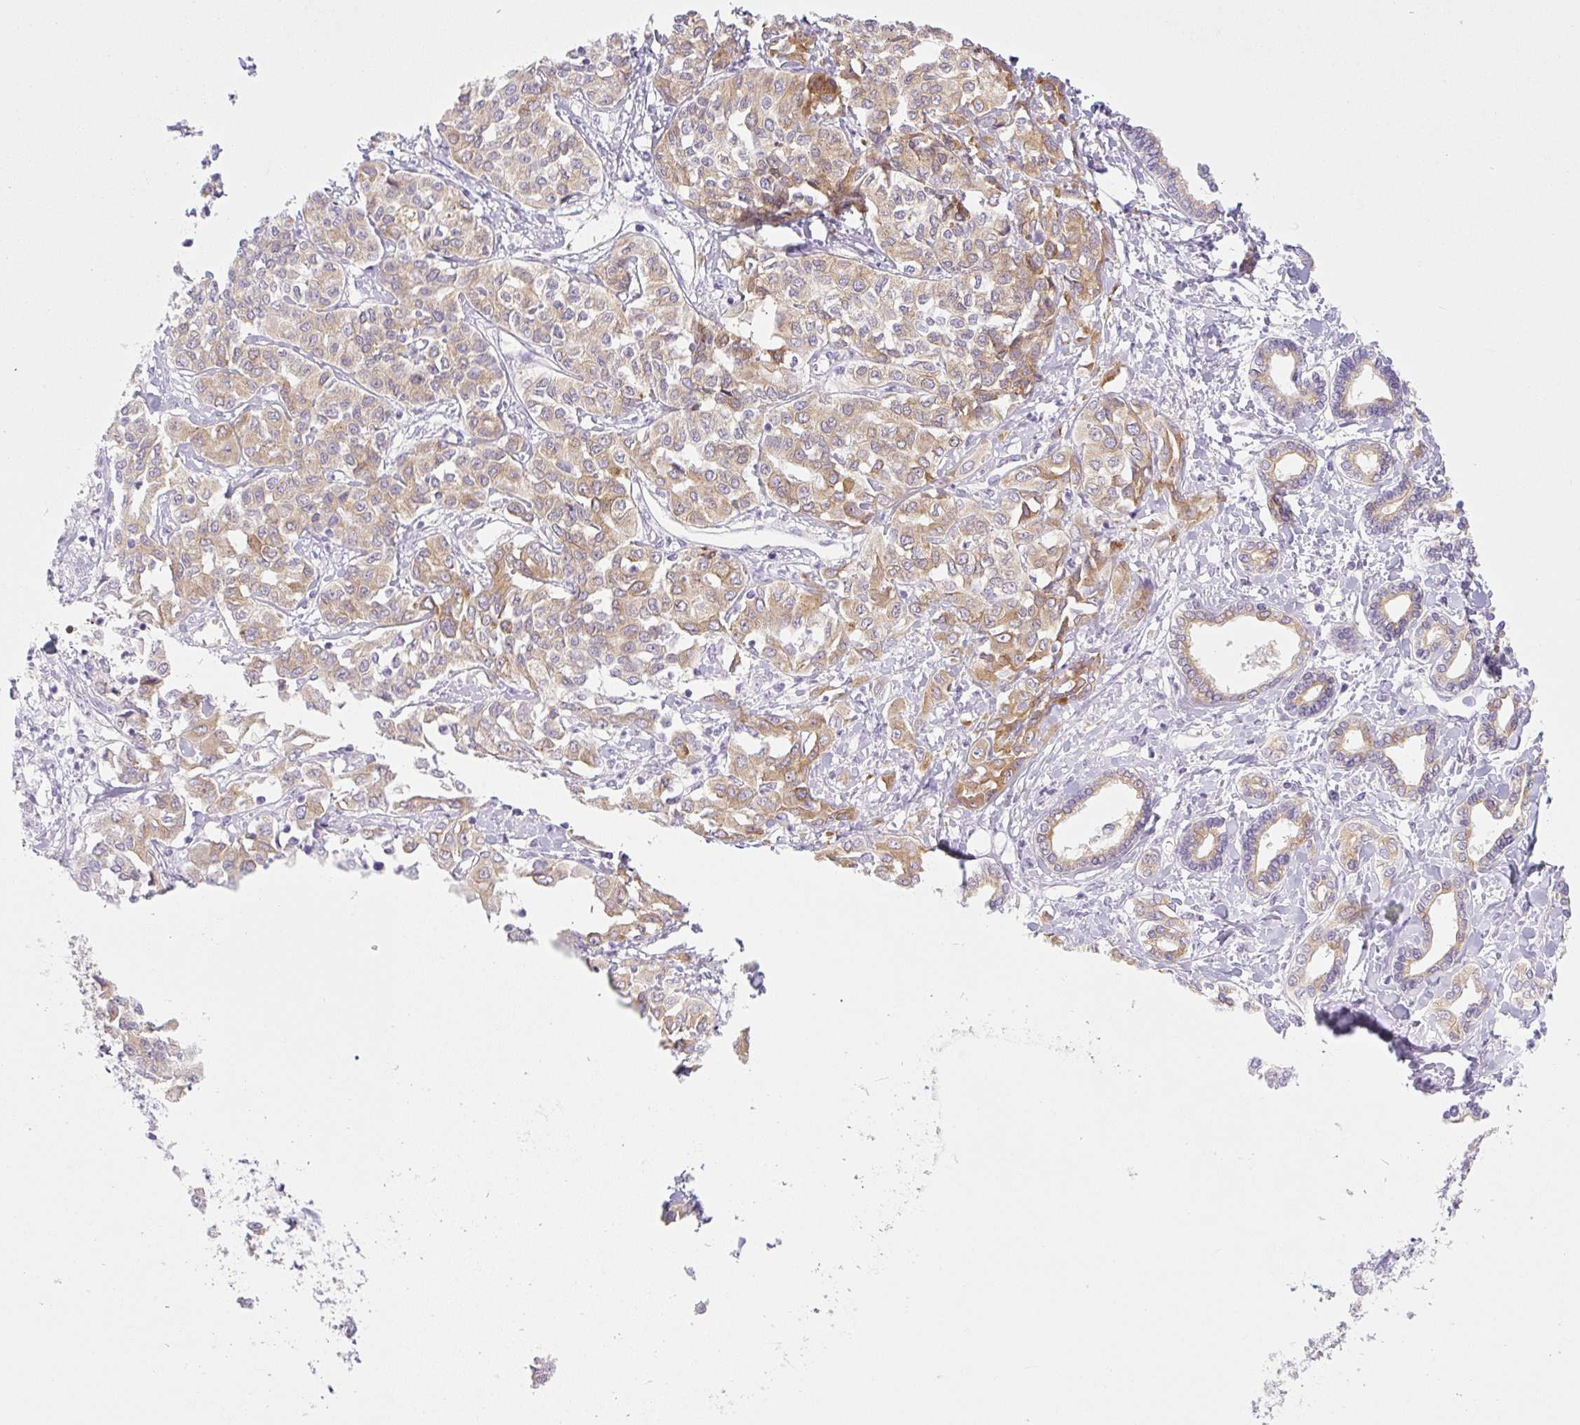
{"staining": {"intensity": "moderate", "quantity": ">75%", "location": "cytoplasmic/membranous"}, "tissue": "liver cancer", "cell_type": "Tumor cells", "image_type": "cancer", "snomed": [{"axis": "morphology", "description": "Cholangiocarcinoma"}, {"axis": "topography", "description": "Liver"}], "caption": "This histopathology image exhibits IHC staining of liver cancer, with medium moderate cytoplasmic/membranous positivity in about >75% of tumor cells.", "gene": "MIA2", "patient": {"sex": "female", "age": 77}}